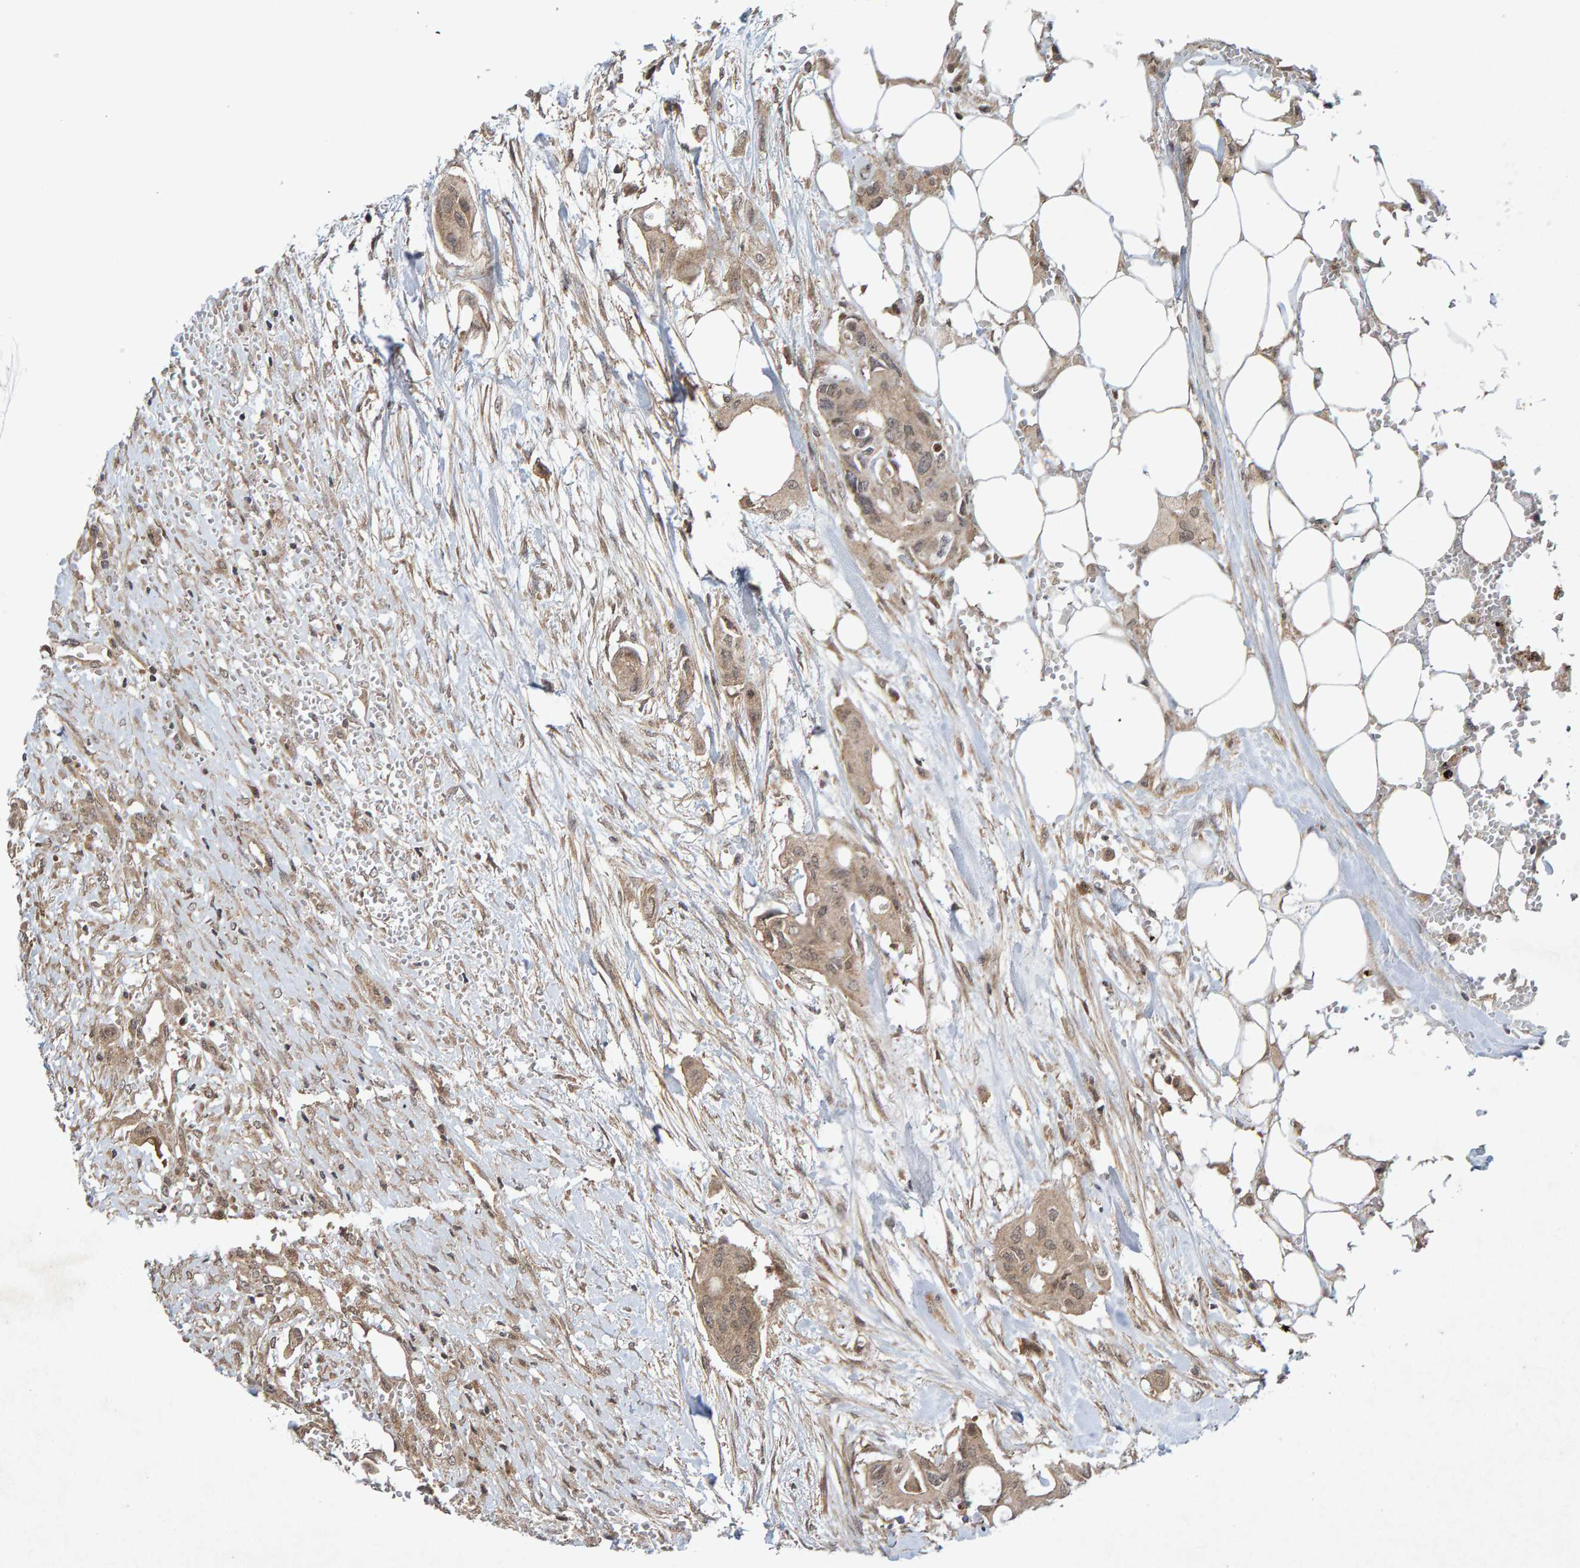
{"staining": {"intensity": "weak", "quantity": ">75%", "location": "cytoplasmic/membranous"}, "tissue": "colorectal cancer", "cell_type": "Tumor cells", "image_type": "cancer", "snomed": [{"axis": "morphology", "description": "Adenocarcinoma, NOS"}, {"axis": "topography", "description": "Colon"}], "caption": "Tumor cells reveal weak cytoplasmic/membranous expression in approximately >75% of cells in adenocarcinoma (colorectal). The staining is performed using DAB brown chromogen to label protein expression. The nuclei are counter-stained blue using hematoxylin.", "gene": "CDH2", "patient": {"sex": "female", "age": 57}}